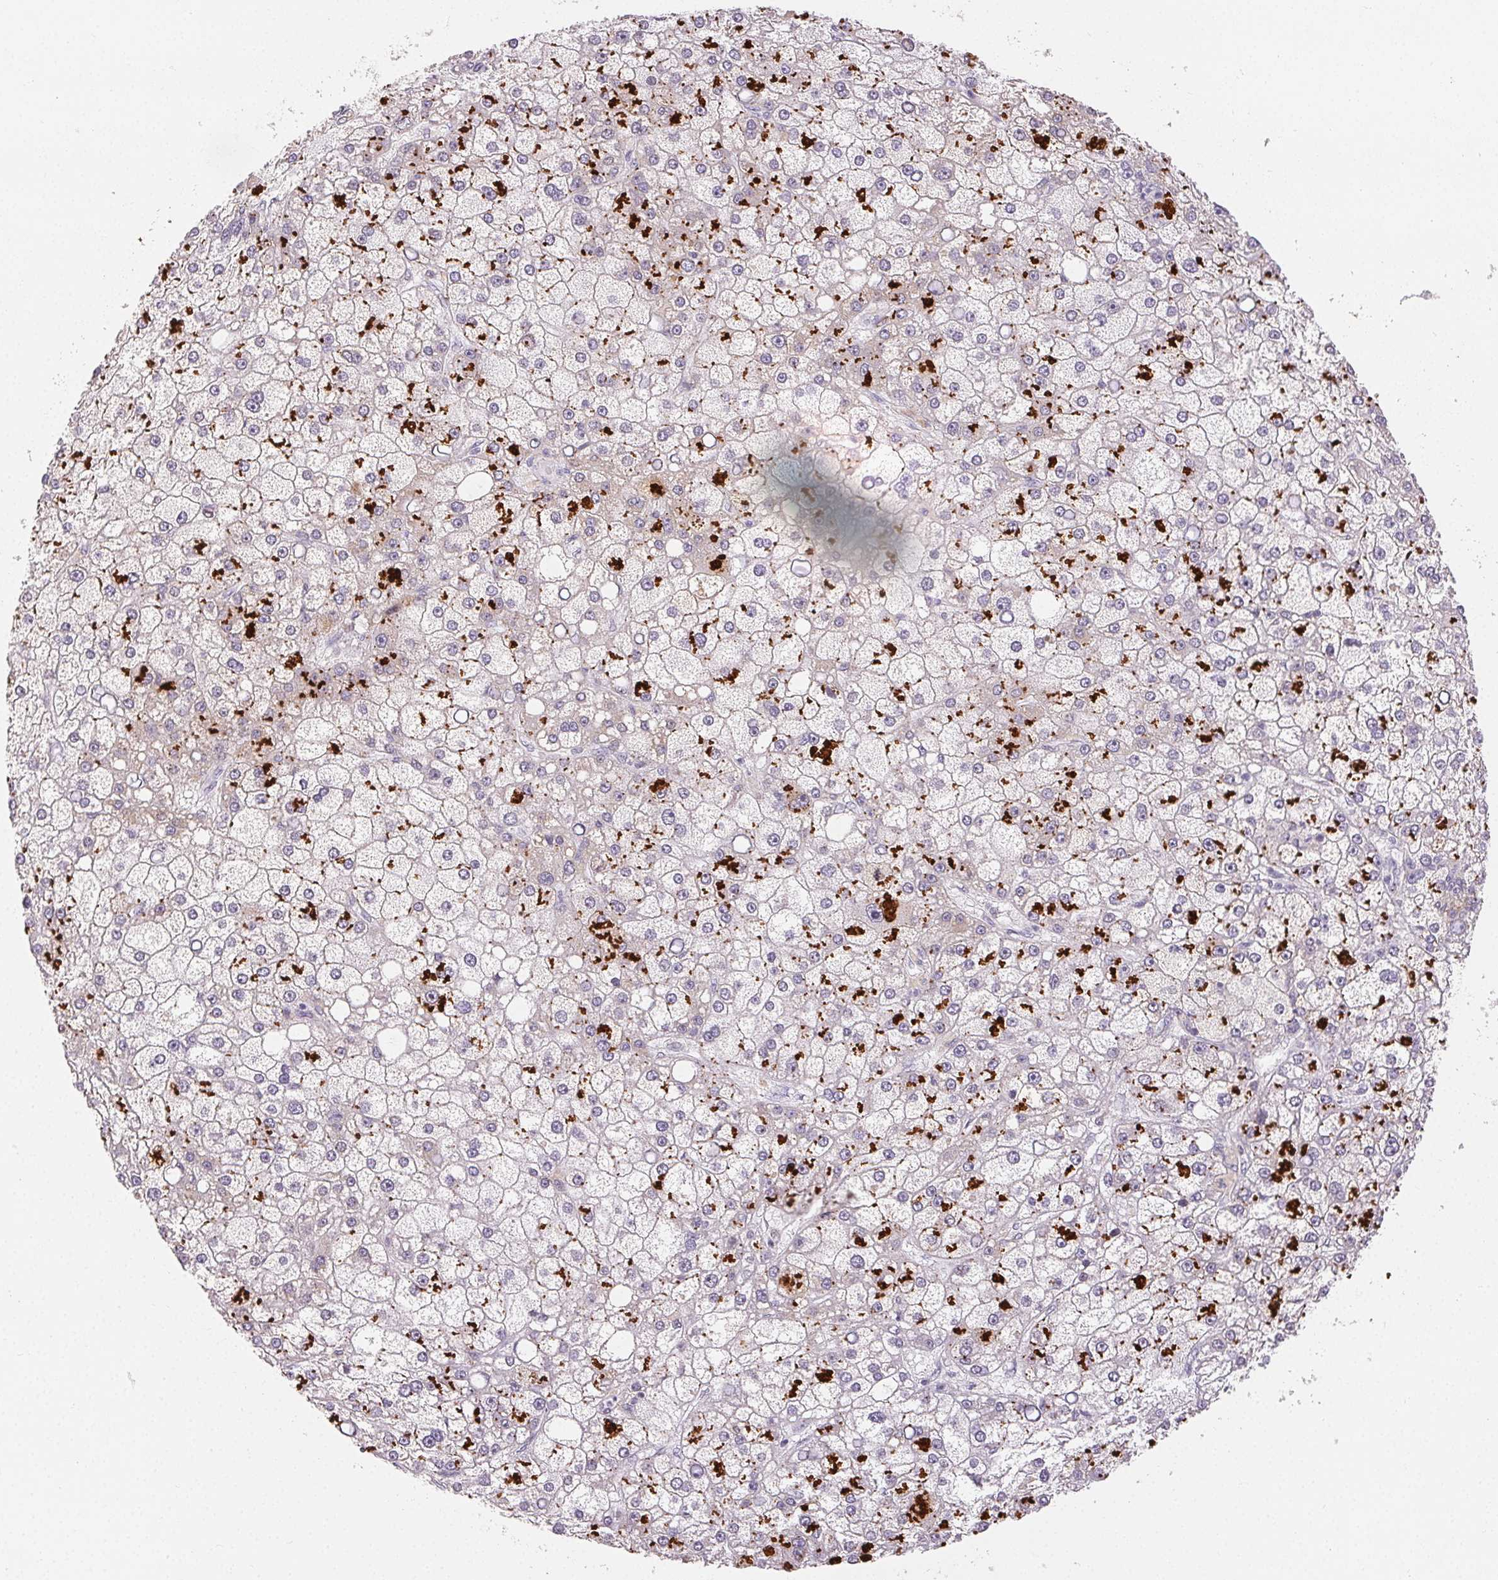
{"staining": {"intensity": "strong", "quantity": "<25%", "location": "cytoplasmic/membranous"}, "tissue": "liver cancer", "cell_type": "Tumor cells", "image_type": "cancer", "snomed": [{"axis": "morphology", "description": "Carcinoma, Hepatocellular, NOS"}, {"axis": "topography", "description": "Liver"}], "caption": "IHC histopathology image of neoplastic tissue: liver cancer (hepatocellular carcinoma) stained using immunohistochemistry demonstrates medium levels of strong protein expression localized specifically in the cytoplasmic/membranous of tumor cells, appearing as a cytoplasmic/membranous brown color.", "gene": "RPGRIP1", "patient": {"sex": "male", "age": 67}}